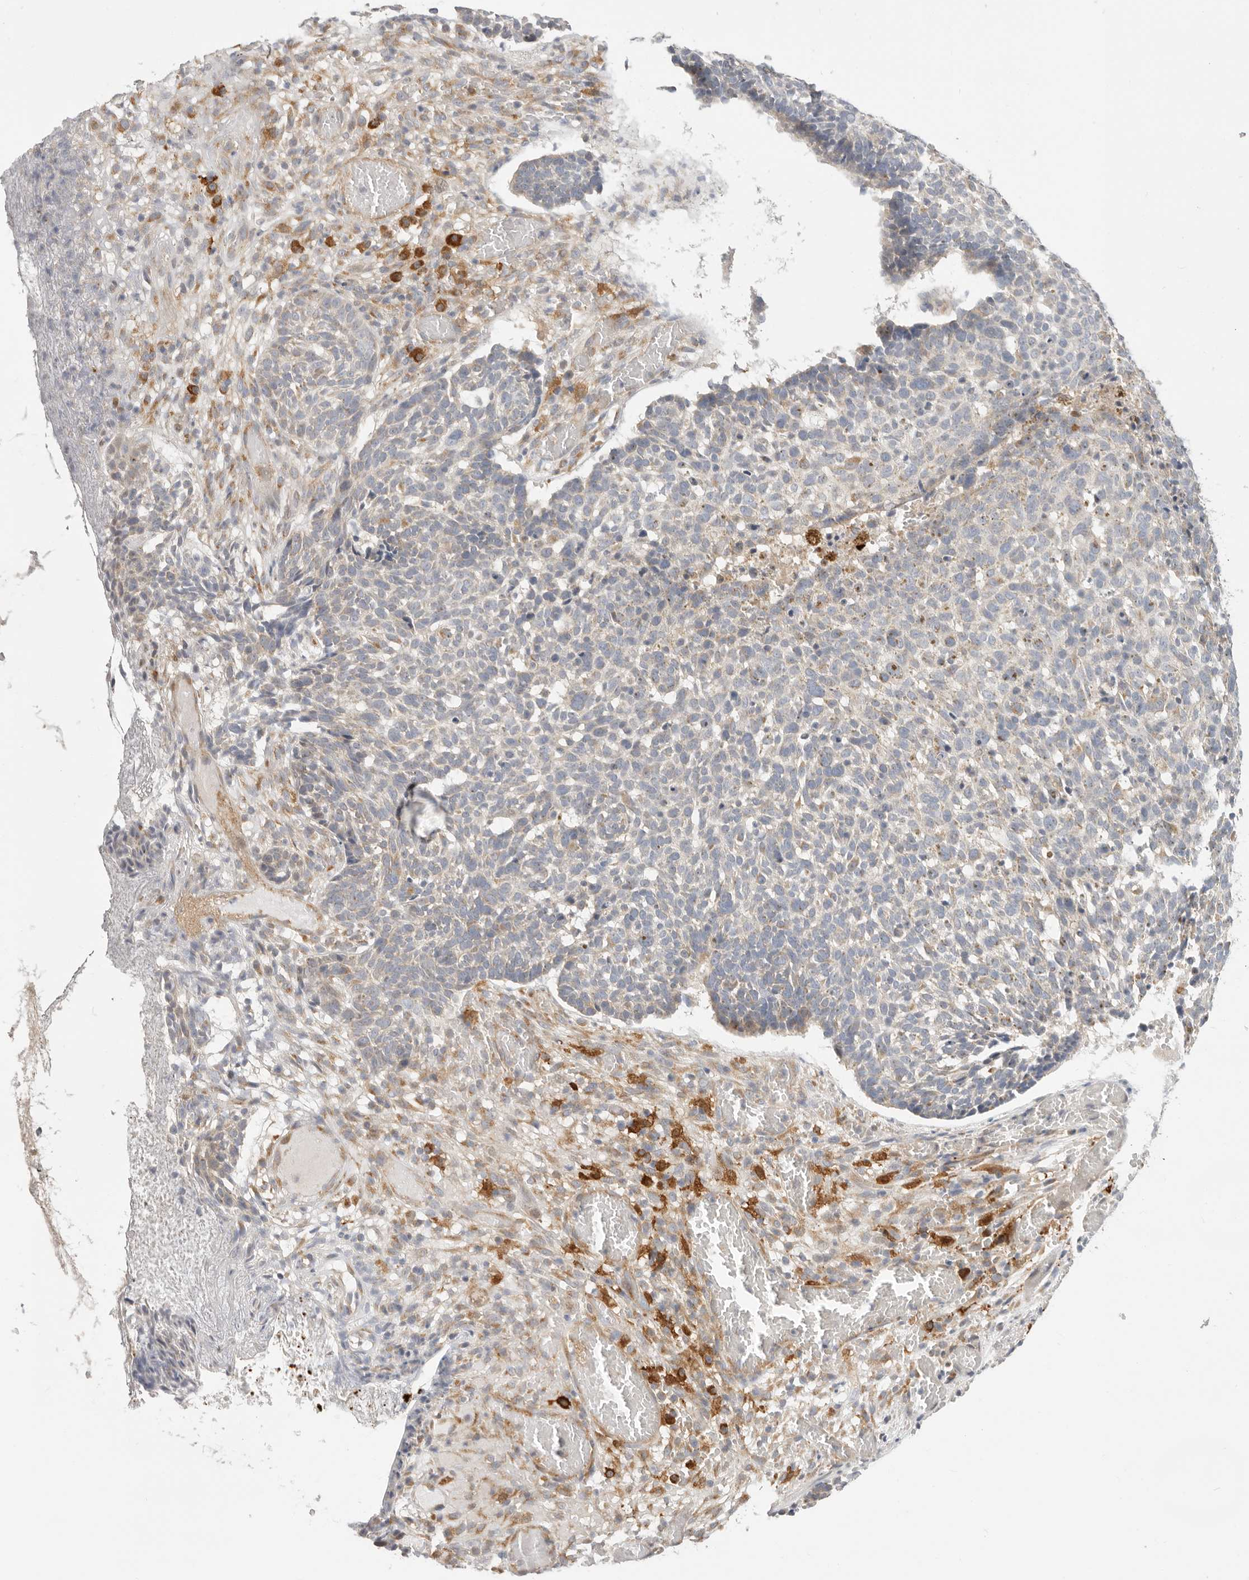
{"staining": {"intensity": "negative", "quantity": "none", "location": "none"}, "tissue": "skin cancer", "cell_type": "Tumor cells", "image_type": "cancer", "snomed": [{"axis": "morphology", "description": "Basal cell carcinoma"}, {"axis": "topography", "description": "Skin"}], "caption": "The micrograph displays no significant positivity in tumor cells of skin basal cell carcinoma.", "gene": "USH1C", "patient": {"sex": "male", "age": 85}}